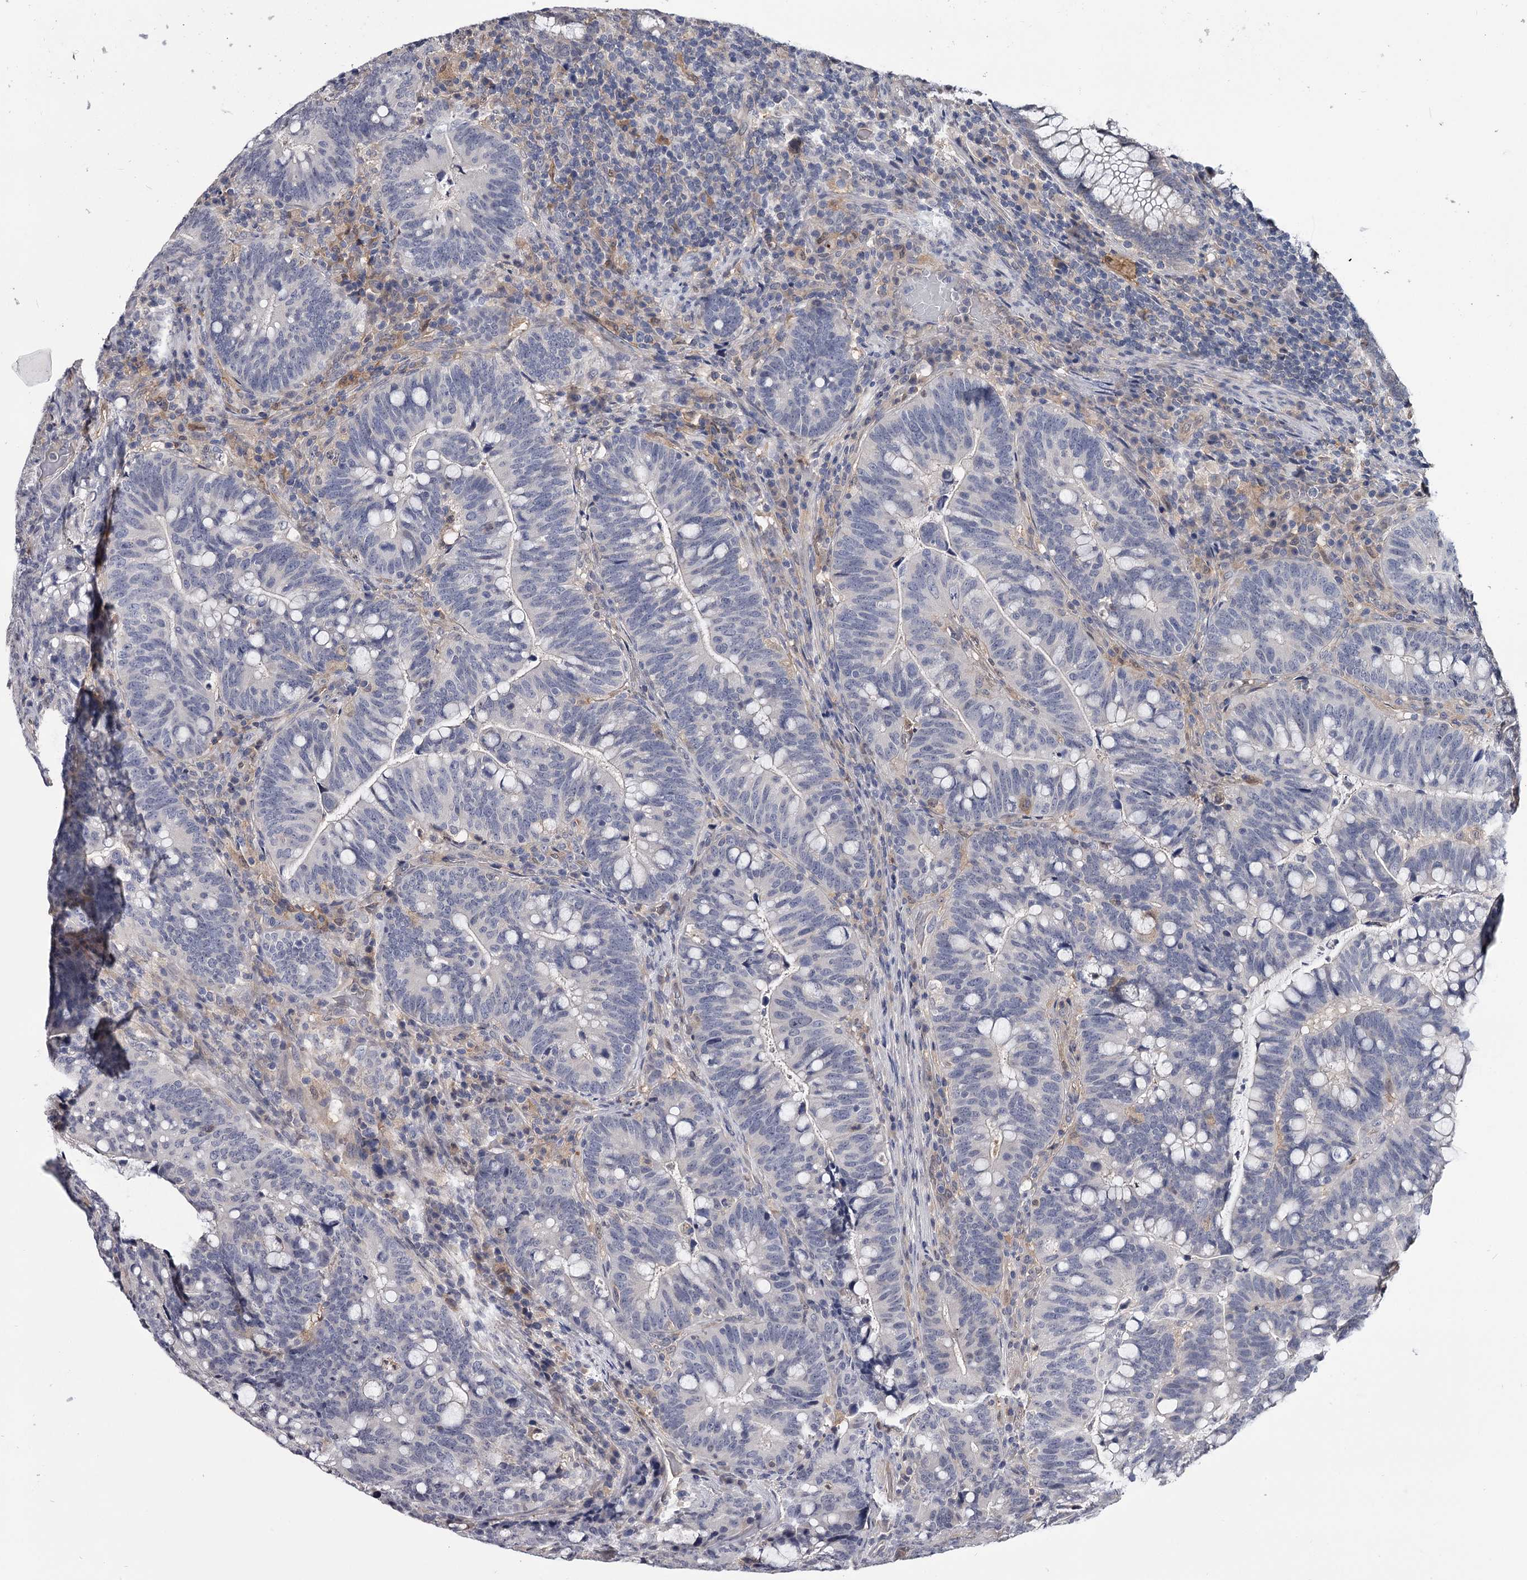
{"staining": {"intensity": "negative", "quantity": "none", "location": "none"}, "tissue": "colorectal cancer", "cell_type": "Tumor cells", "image_type": "cancer", "snomed": [{"axis": "morphology", "description": "Normal tissue, NOS"}, {"axis": "morphology", "description": "Adenocarcinoma, NOS"}, {"axis": "topography", "description": "Colon"}], "caption": "High magnification brightfield microscopy of colorectal adenocarcinoma stained with DAB (3,3'-diaminobenzidine) (brown) and counterstained with hematoxylin (blue): tumor cells show no significant expression.", "gene": "GSTO1", "patient": {"sex": "female", "age": 66}}